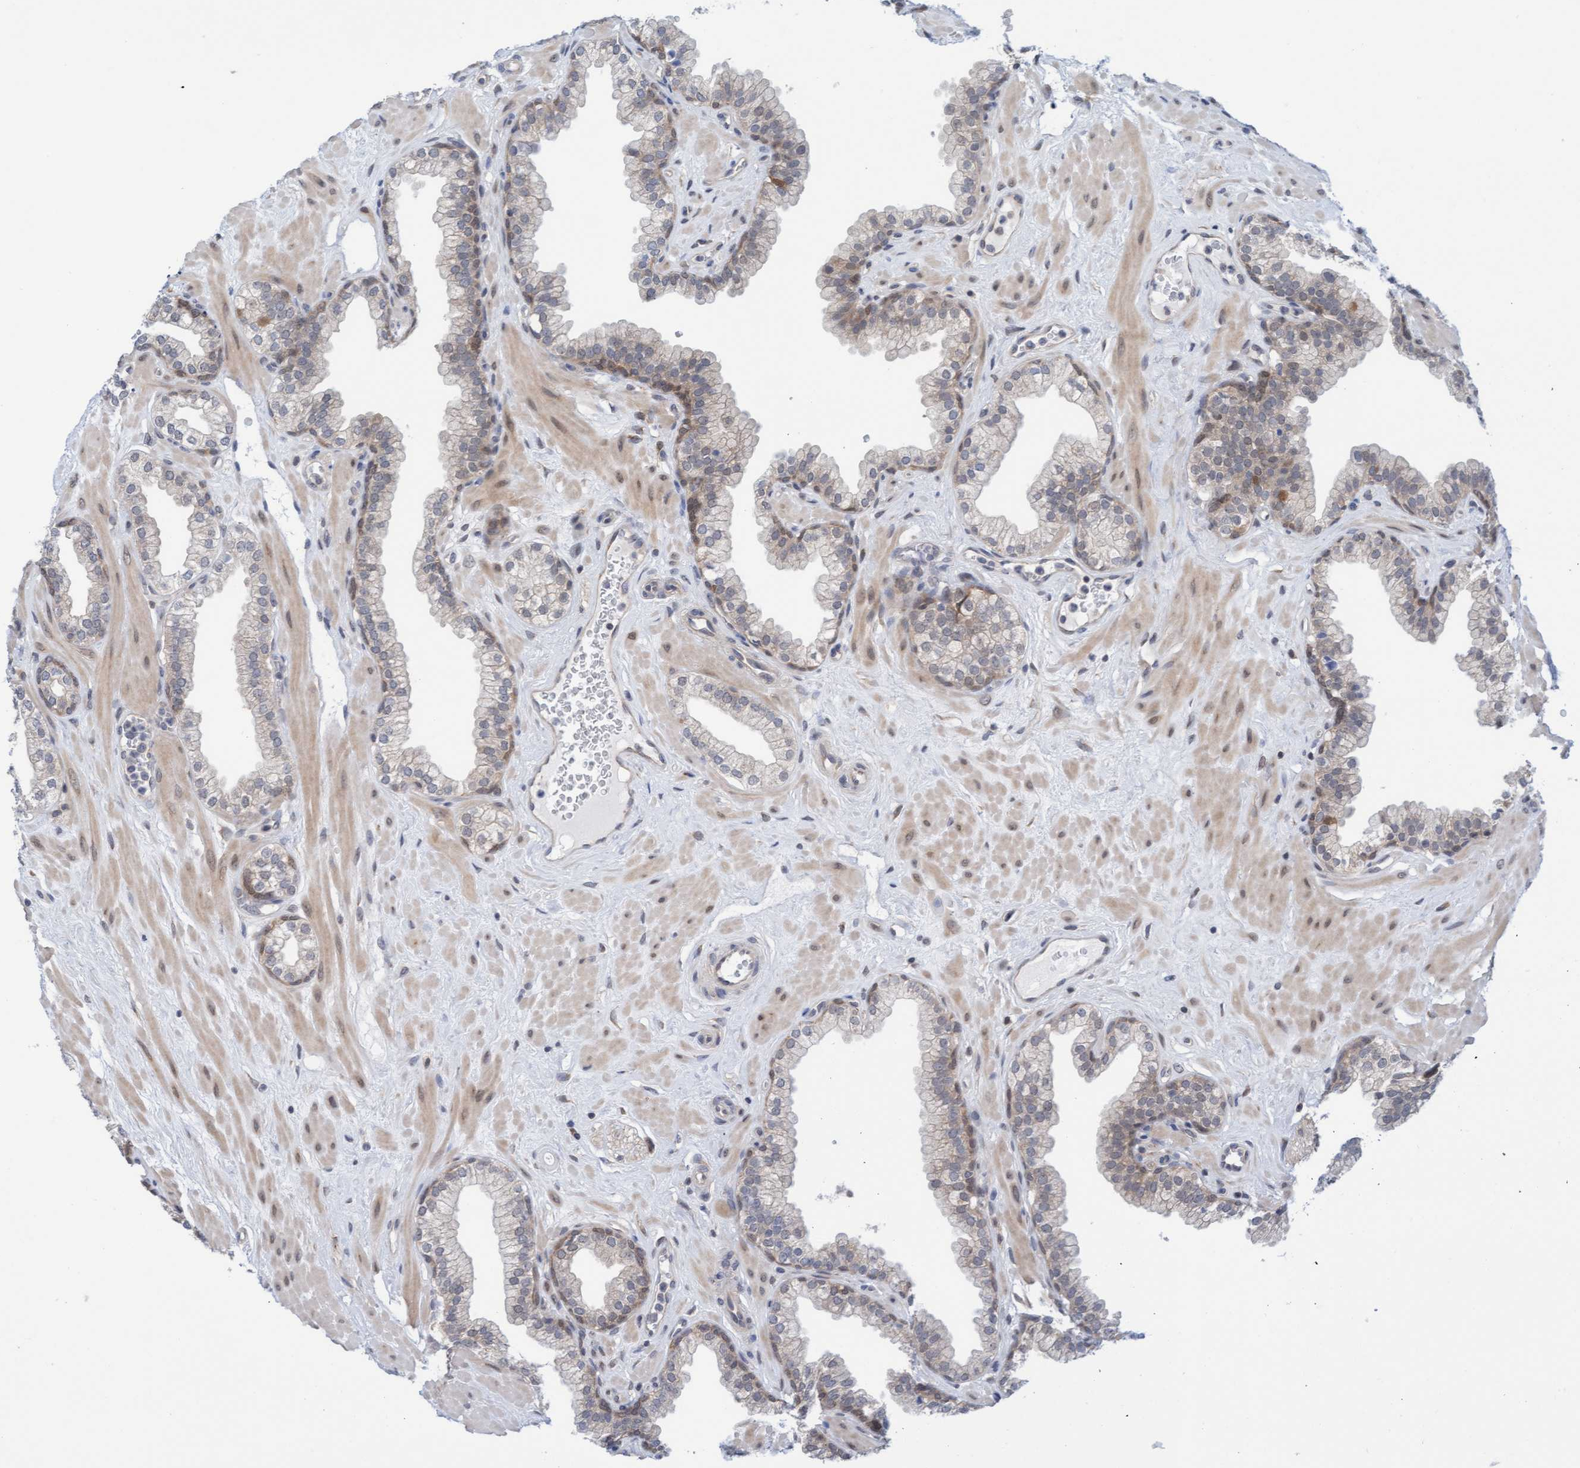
{"staining": {"intensity": "weak", "quantity": "25%-75%", "location": "cytoplasmic/membranous"}, "tissue": "prostate", "cell_type": "Glandular cells", "image_type": "normal", "snomed": [{"axis": "morphology", "description": "Normal tissue, NOS"}, {"axis": "morphology", "description": "Urothelial carcinoma, Low grade"}, {"axis": "topography", "description": "Urinary bladder"}, {"axis": "topography", "description": "Prostate"}], "caption": "Immunohistochemistry image of benign prostate: human prostate stained using immunohistochemistry displays low levels of weak protein expression localized specifically in the cytoplasmic/membranous of glandular cells, appearing as a cytoplasmic/membranous brown color.", "gene": "AMZ2", "patient": {"sex": "male", "age": 60}}